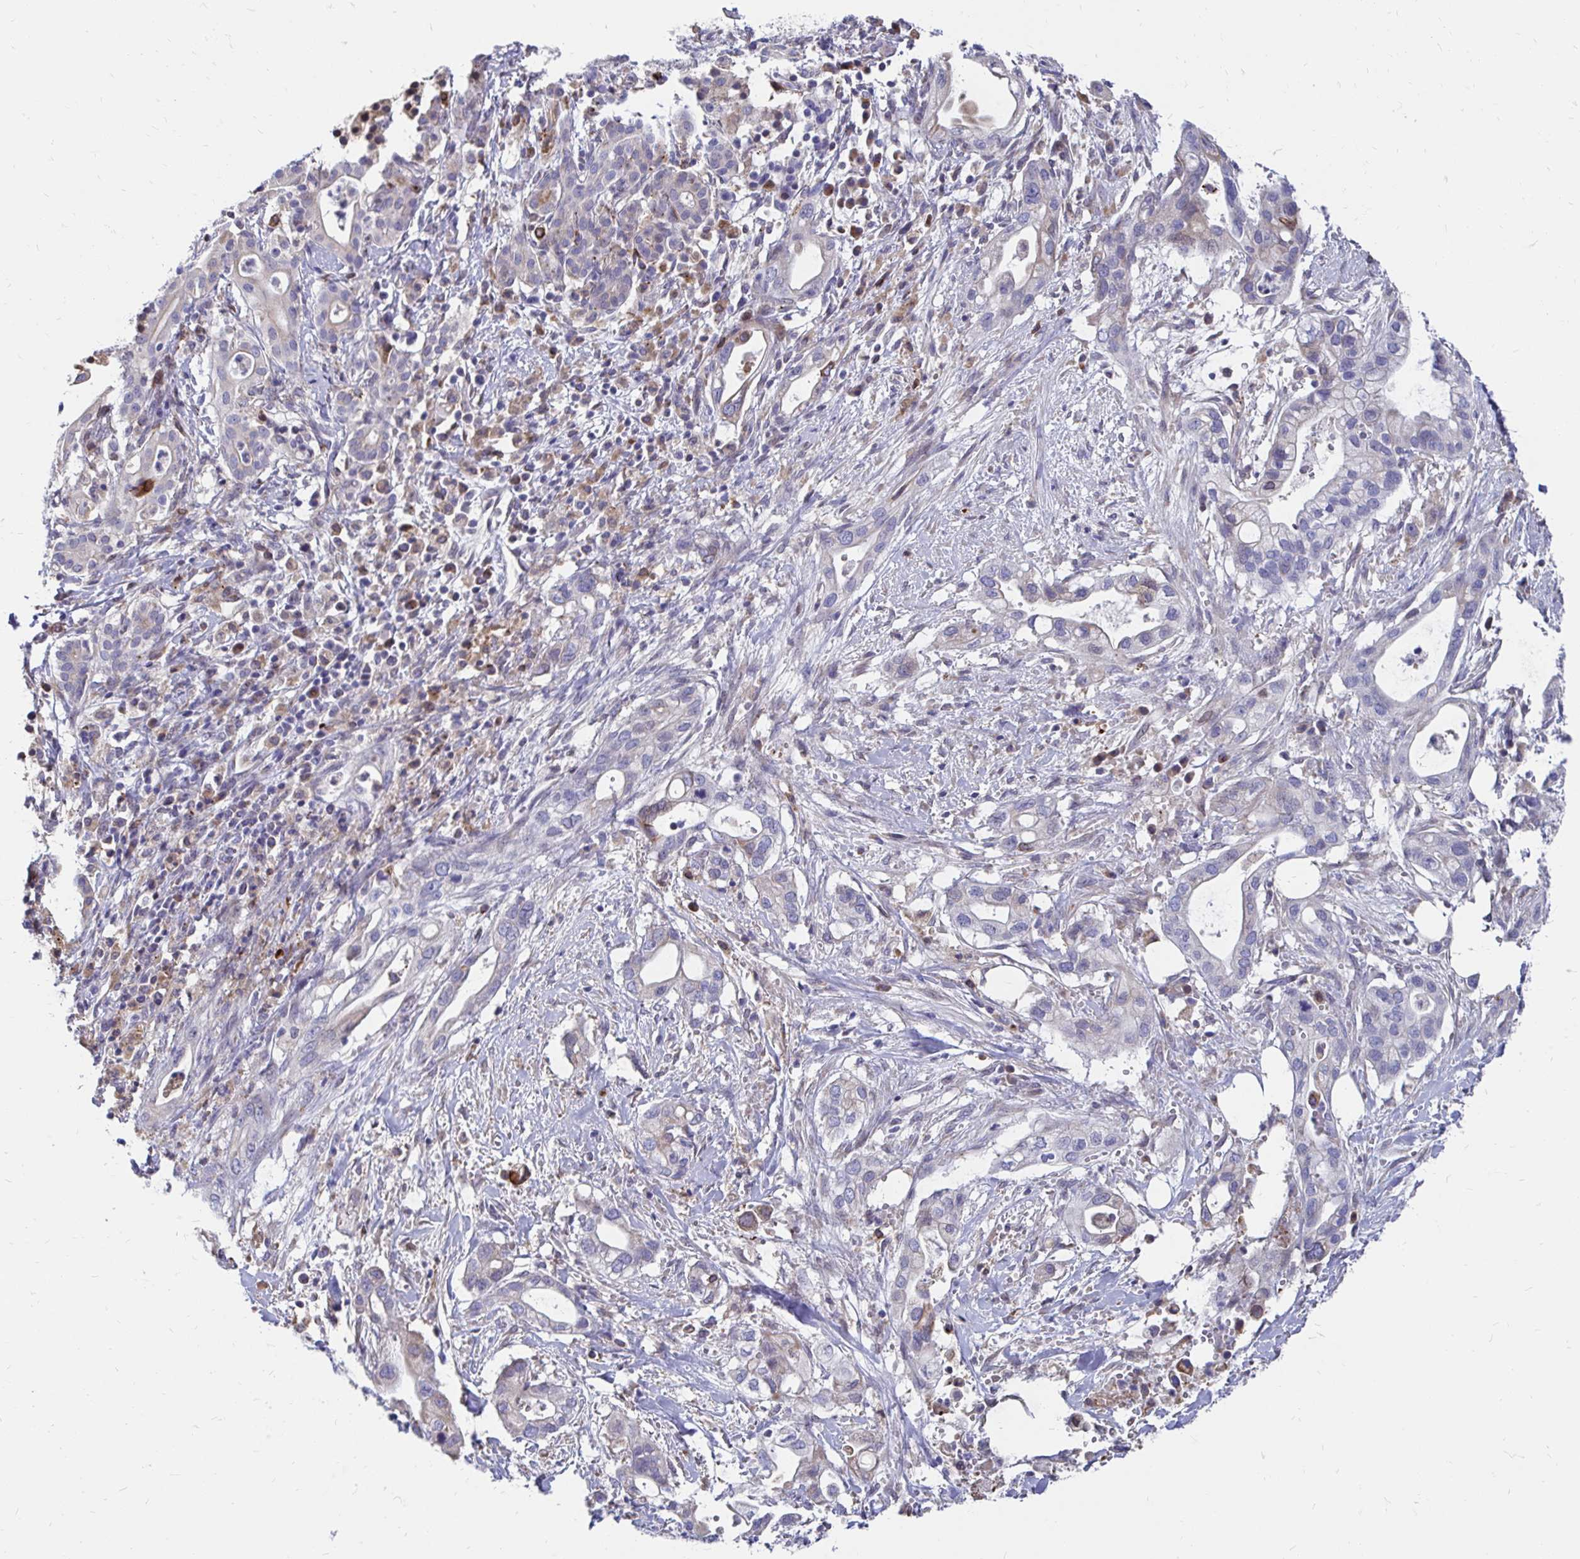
{"staining": {"intensity": "negative", "quantity": "none", "location": "none"}, "tissue": "pancreatic cancer", "cell_type": "Tumor cells", "image_type": "cancer", "snomed": [{"axis": "morphology", "description": "Adenocarcinoma, NOS"}, {"axis": "topography", "description": "Pancreas"}], "caption": "The image demonstrates no staining of tumor cells in pancreatic cancer. The staining is performed using DAB (3,3'-diaminobenzidine) brown chromogen with nuclei counter-stained in using hematoxylin.", "gene": "CDKL1", "patient": {"sex": "male", "age": 44}}